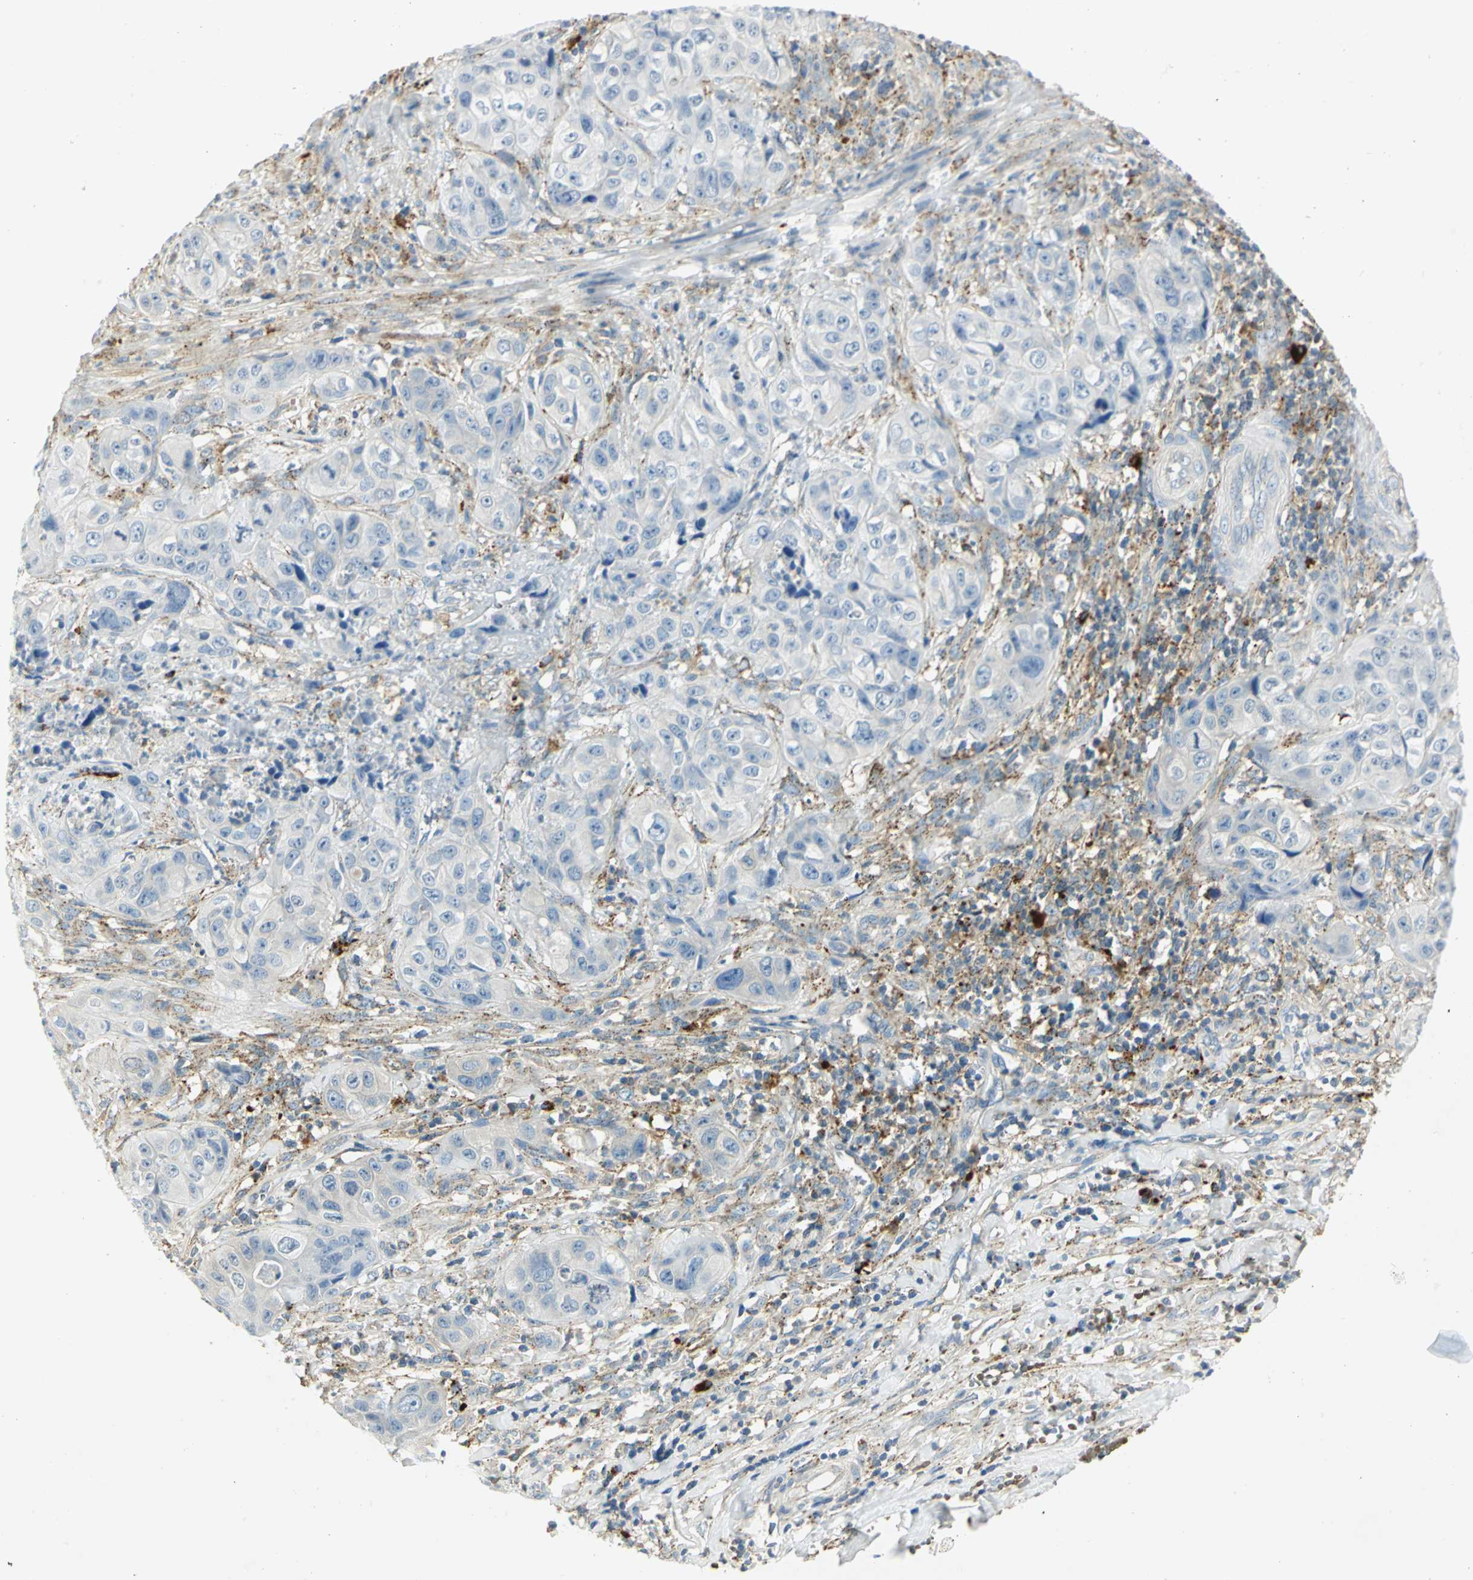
{"staining": {"intensity": "weak", "quantity": "<25%", "location": "cytoplasmic/membranous"}, "tissue": "liver cancer", "cell_type": "Tumor cells", "image_type": "cancer", "snomed": [{"axis": "morphology", "description": "Cholangiocarcinoma"}, {"axis": "topography", "description": "Liver"}], "caption": "This image is of liver cholangiocarcinoma stained with immunohistochemistry (IHC) to label a protein in brown with the nuclei are counter-stained blue. There is no positivity in tumor cells.", "gene": "ARSA", "patient": {"sex": "female", "age": 61}}